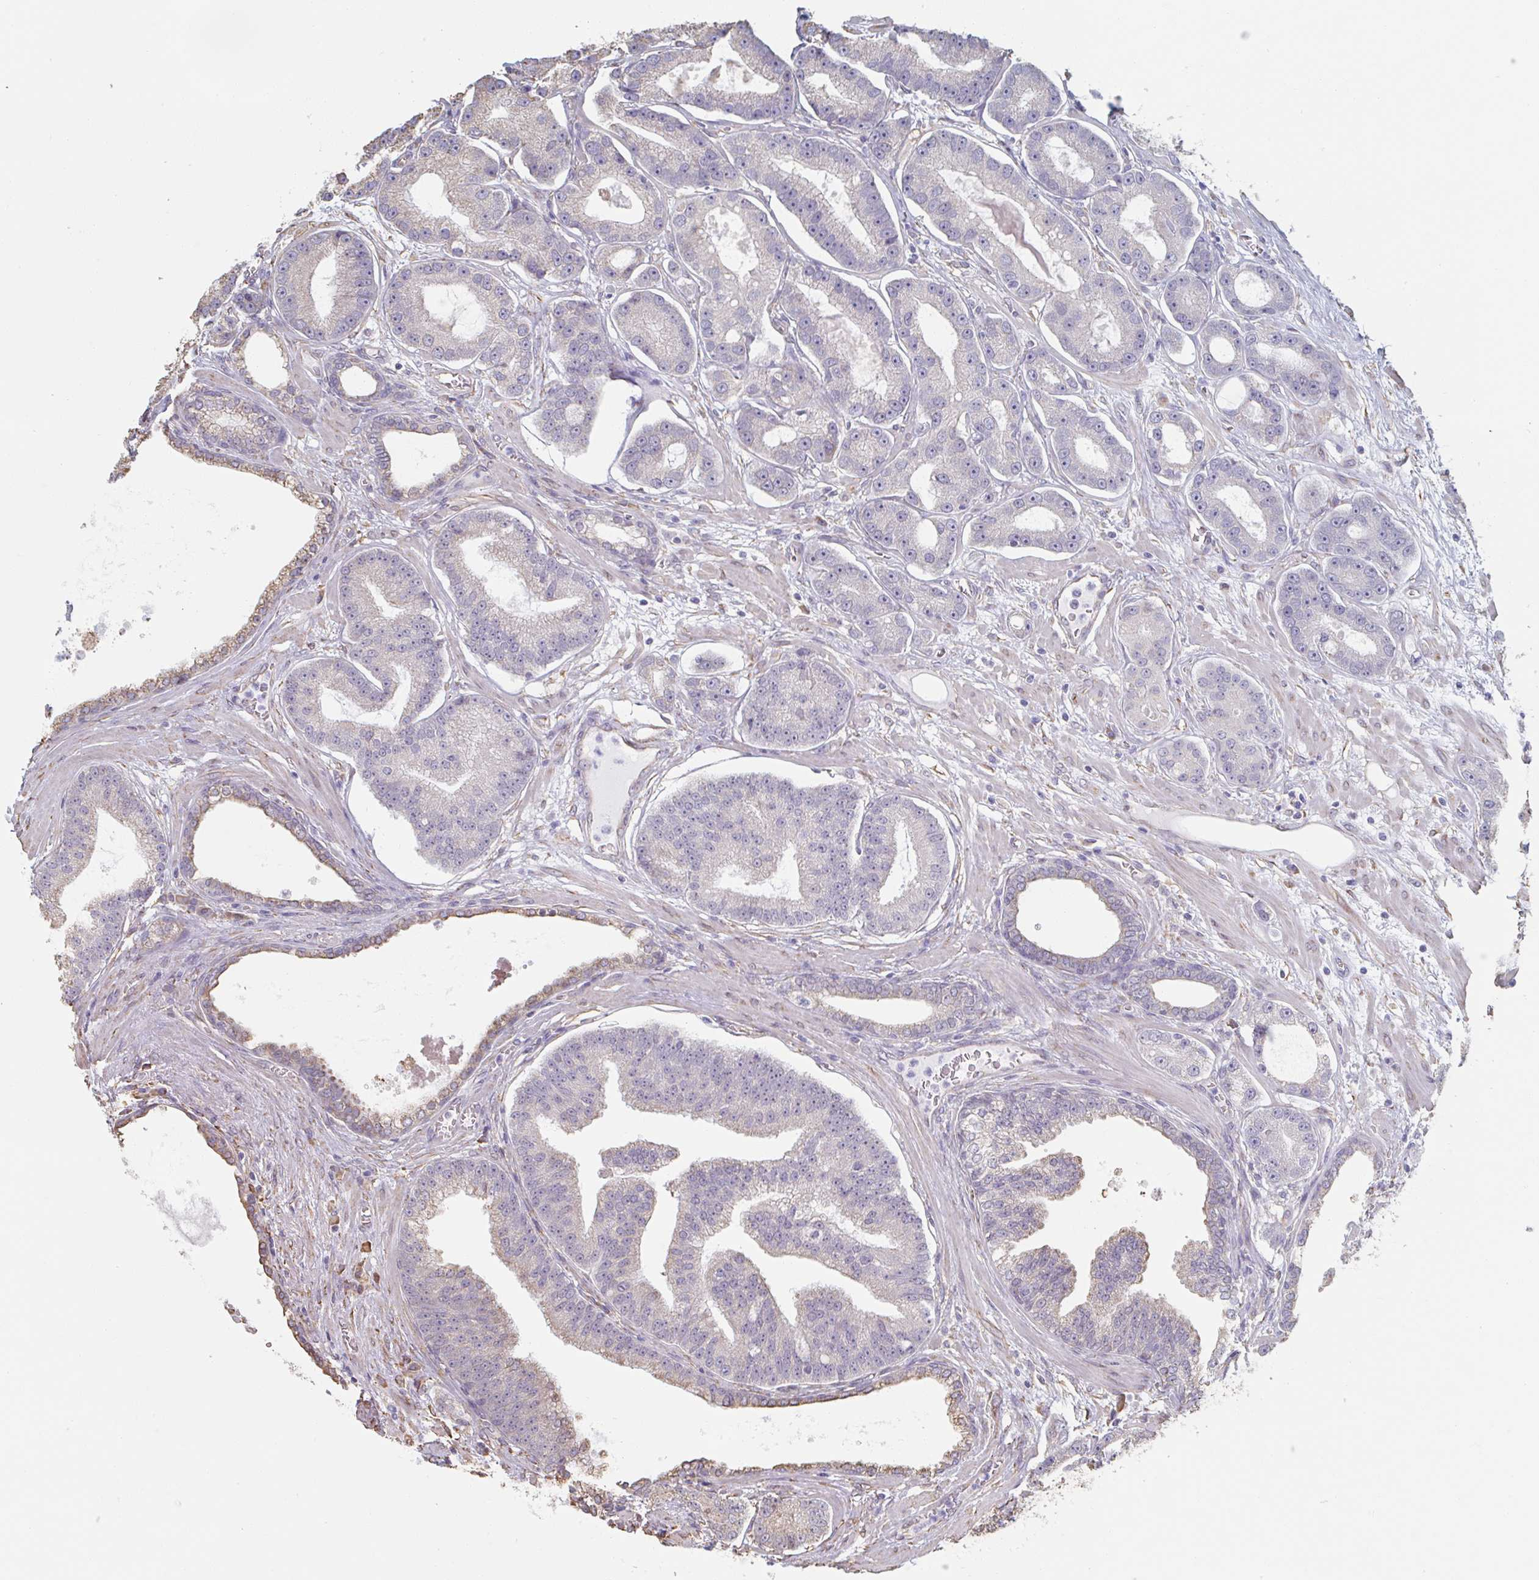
{"staining": {"intensity": "moderate", "quantity": "<25%", "location": "cytoplasmic/membranous"}, "tissue": "prostate cancer", "cell_type": "Tumor cells", "image_type": "cancer", "snomed": [{"axis": "morphology", "description": "Adenocarcinoma, High grade"}, {"axis": "topography", "description": "Prostate"}], "caption": "High-power microscopy captured an immunohistochemistry histopathology image of prostate cancer (high-grade adenocarcinoma), revealing moderate cytoplasmic/membranous positivity in approximately <25% of tumor cells. The staining was performed using DAB (3,3'-diaminobenzidine), with brown indicating positive protein expression. Nuclei are stained blue with hematoxylin.", "gene": "RAB5IF", "patient": {"sex": "male", "age": 65}}